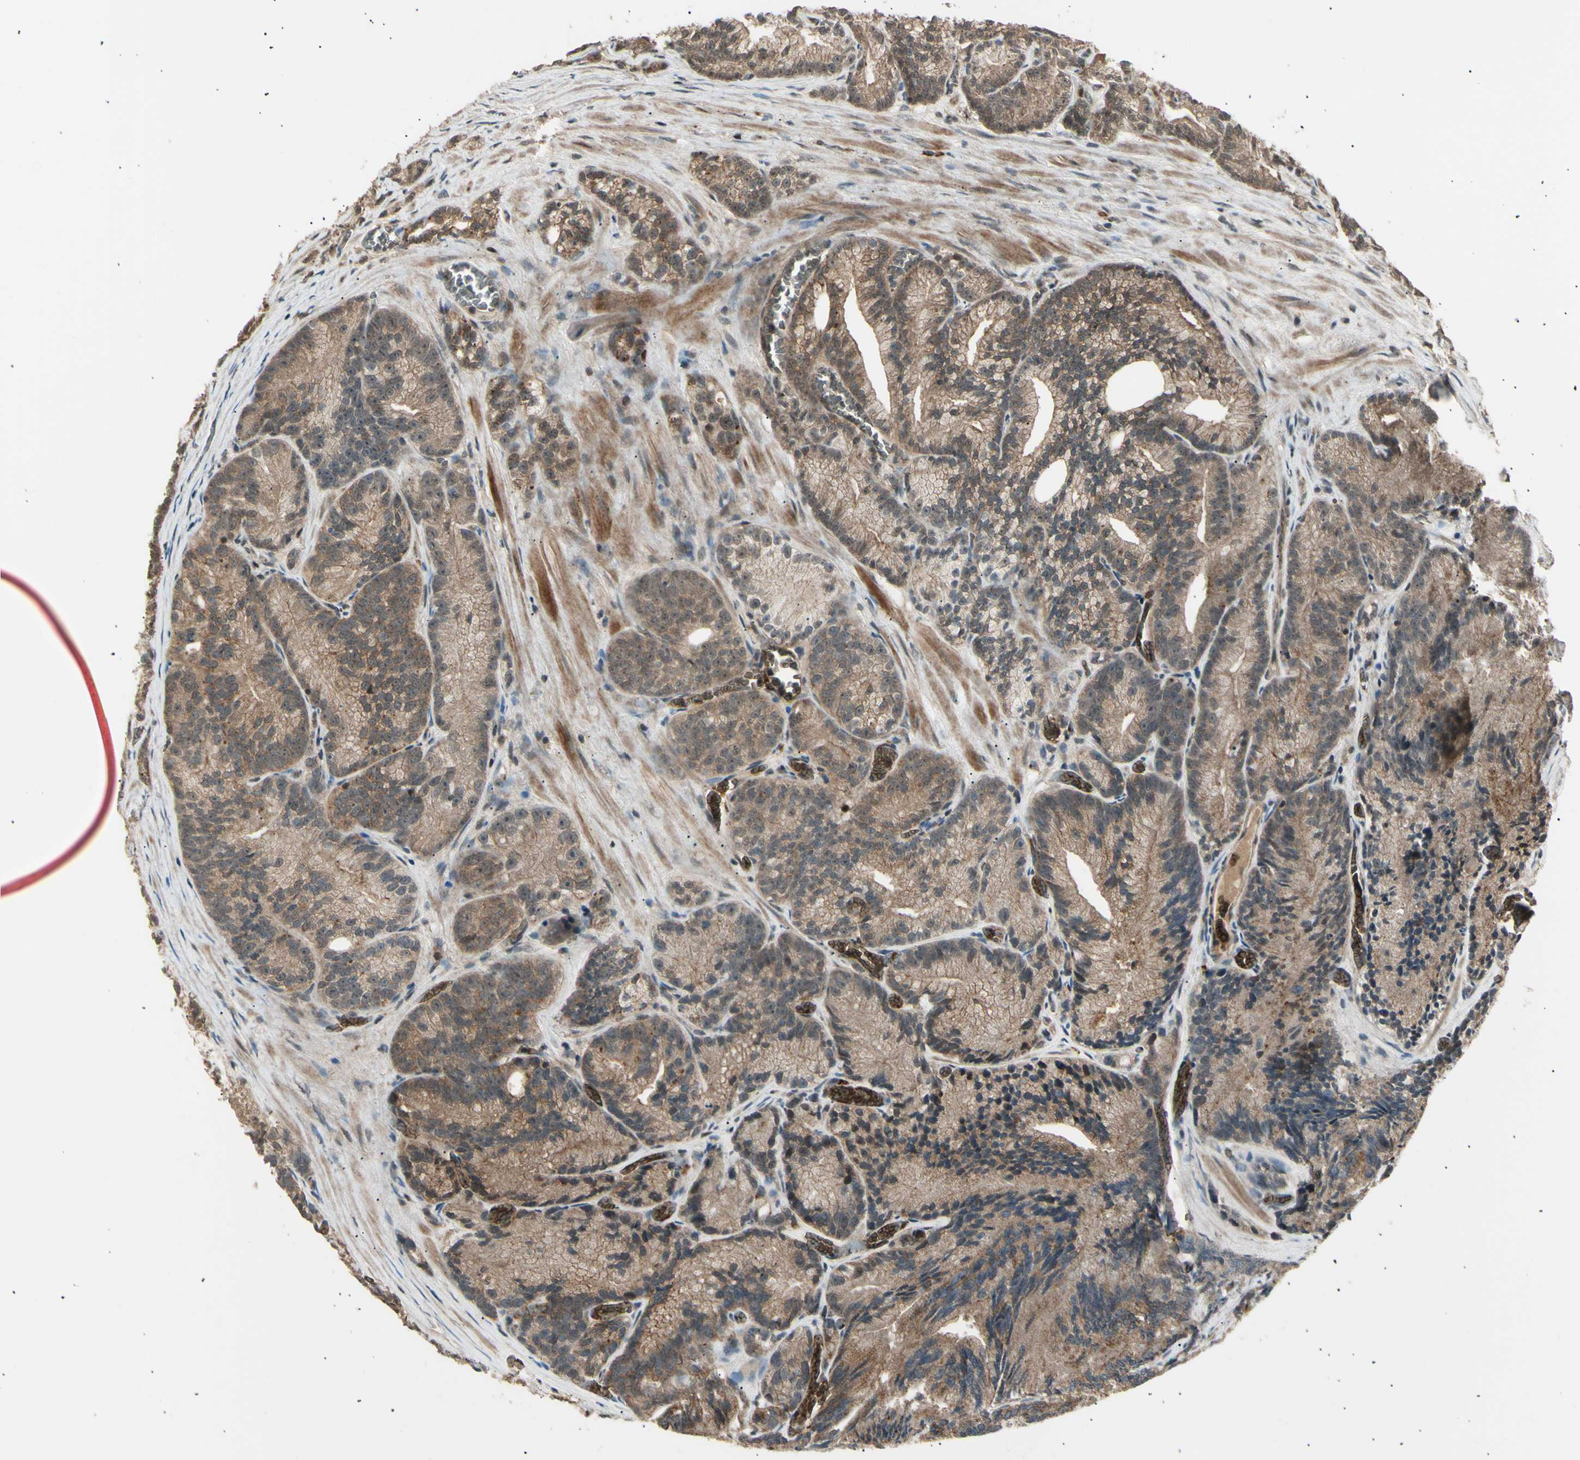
{"staining": {"intensity": "weak", "quantity": ">75%", "location": "cytoplasmic/membranous"}, "tissue": "prostate cancer", "cell_type": "Tumor cells", "image_type": "cancer", "snomed": [{"axis": "morphology", "description": "Adenocarcinoma, Low grade"}, {"axis": "topography", "description": "Prostate"}], "caption": "Immunohistochemical staining of prostate adenocarcinoma (low-grade) demonstrates low levels of weak cytoplasmic/membranous positivity in approximately >75% of tumor cells. Nuclei are stained in blue.", "gene": "NUAK2", "patient": {"sex": "male", "age": 89}}